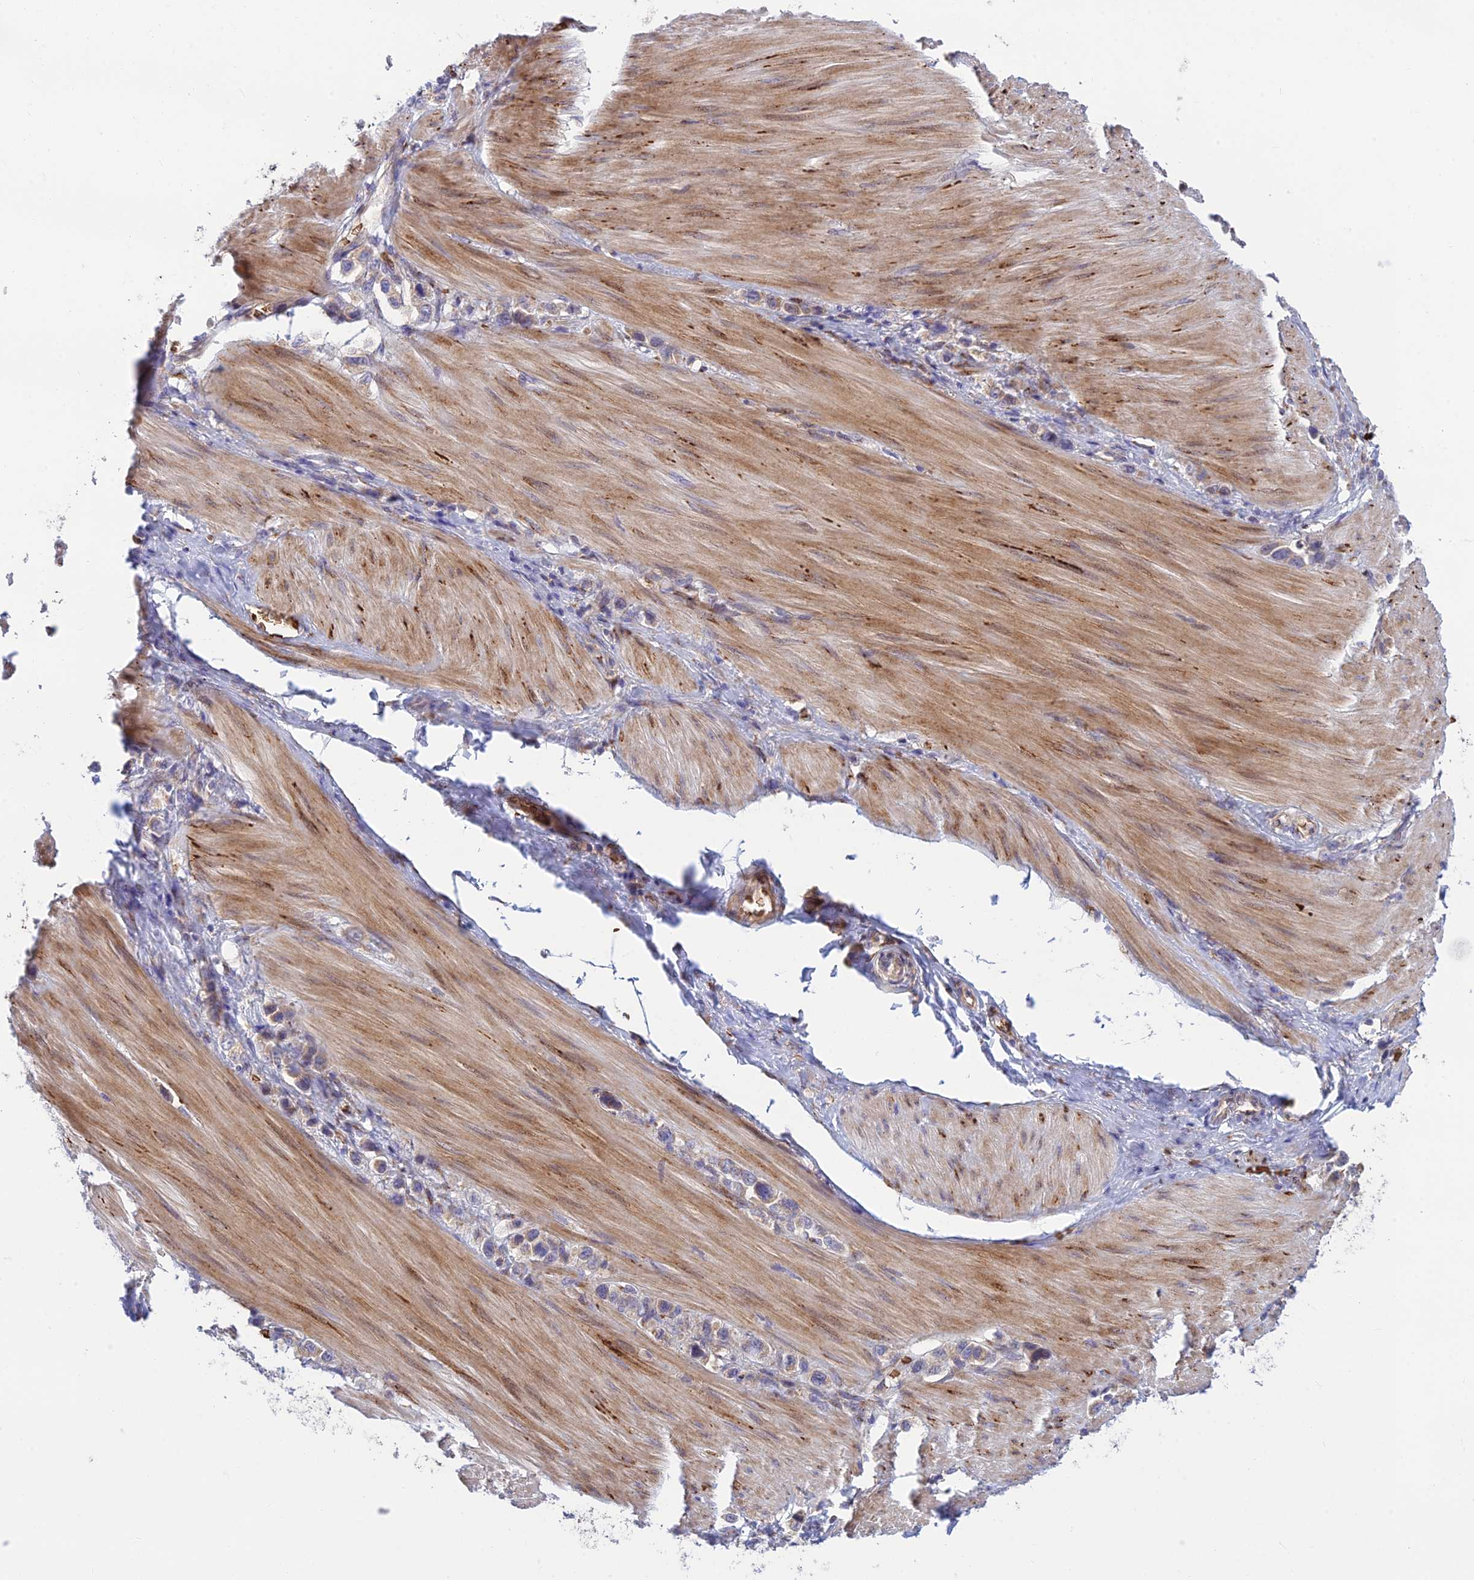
{"staining": {"intensity": "weak", "quantity": "<25%", "location": "cytoplasmic/membranous"}, "tissue": "stomach cancer", "cell_type": "Tumor cells", "image_type": "cancer", "snomed": [{"axis": "morphology", "description": "Adenocarcinoma, NOS"}, {"axis": "topography", "description": "Stomach"}], "caption": "DAB (3,3'-diaminobenzidine) immunohistochemical staining of human adenocarcinoma (stomach) displays no significant positivity in tumor cells.", "gene": "UFSP2", "patient": {"sex": "female", "age": 65}}